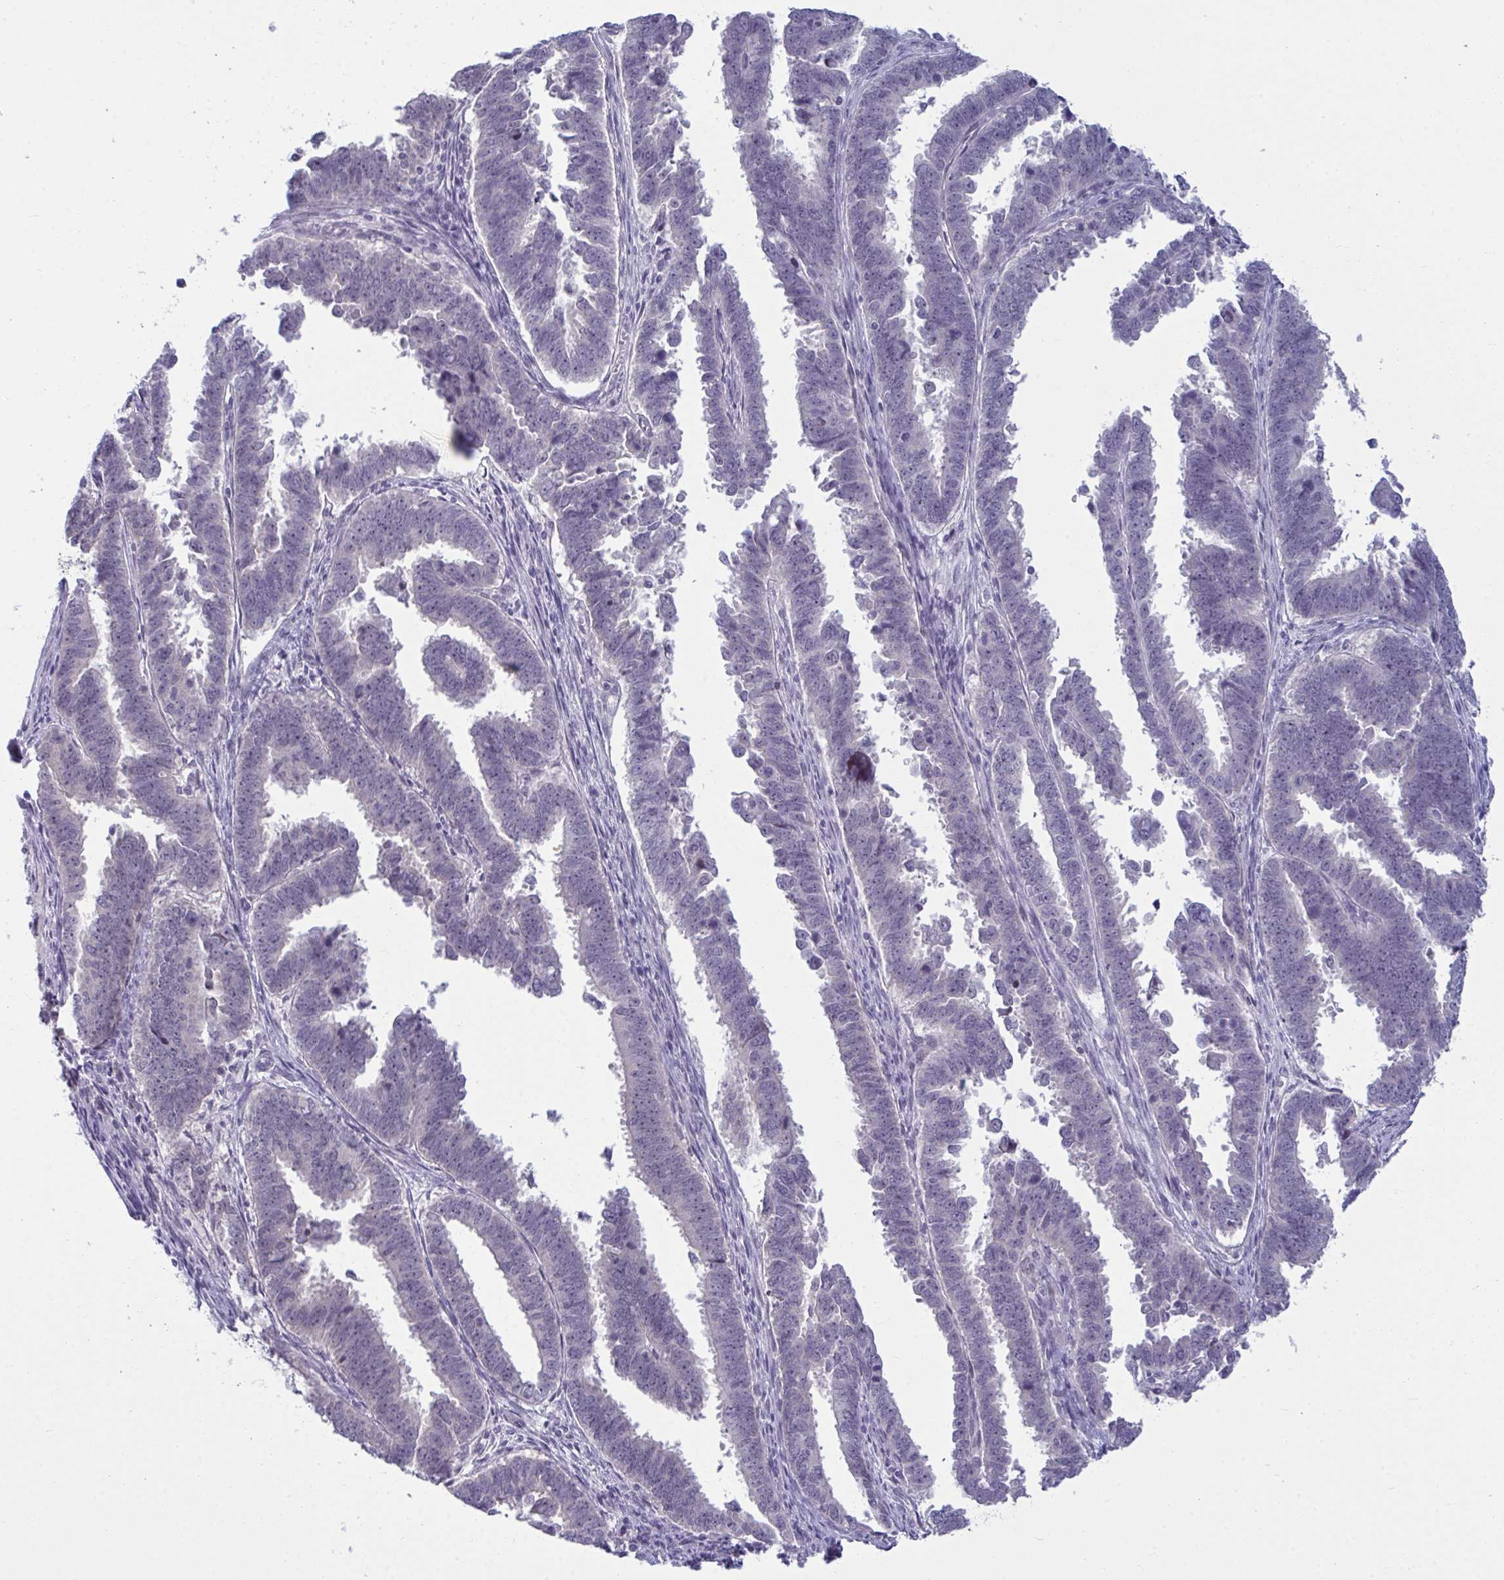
{"staining": {"intensity": "weak", "quantity": "<25%", "location": "nuclear"}, "tissue": "endometrial cancer", "cell_type": "Tumor cells", "image_type": "cancer", "snomed": [{"axis": "morphology", "description": "Adenocarcinoma, NOS"}, {"axis": "topography", "description": "Endometrium"}], "caption": "Human endometrial adenocarcinoma stained for a protein using immunohistochemistry exhibits no staining in tumor cells.", "gene": "RNASEH1", "patient": {"sex": "female", "age": 75}}